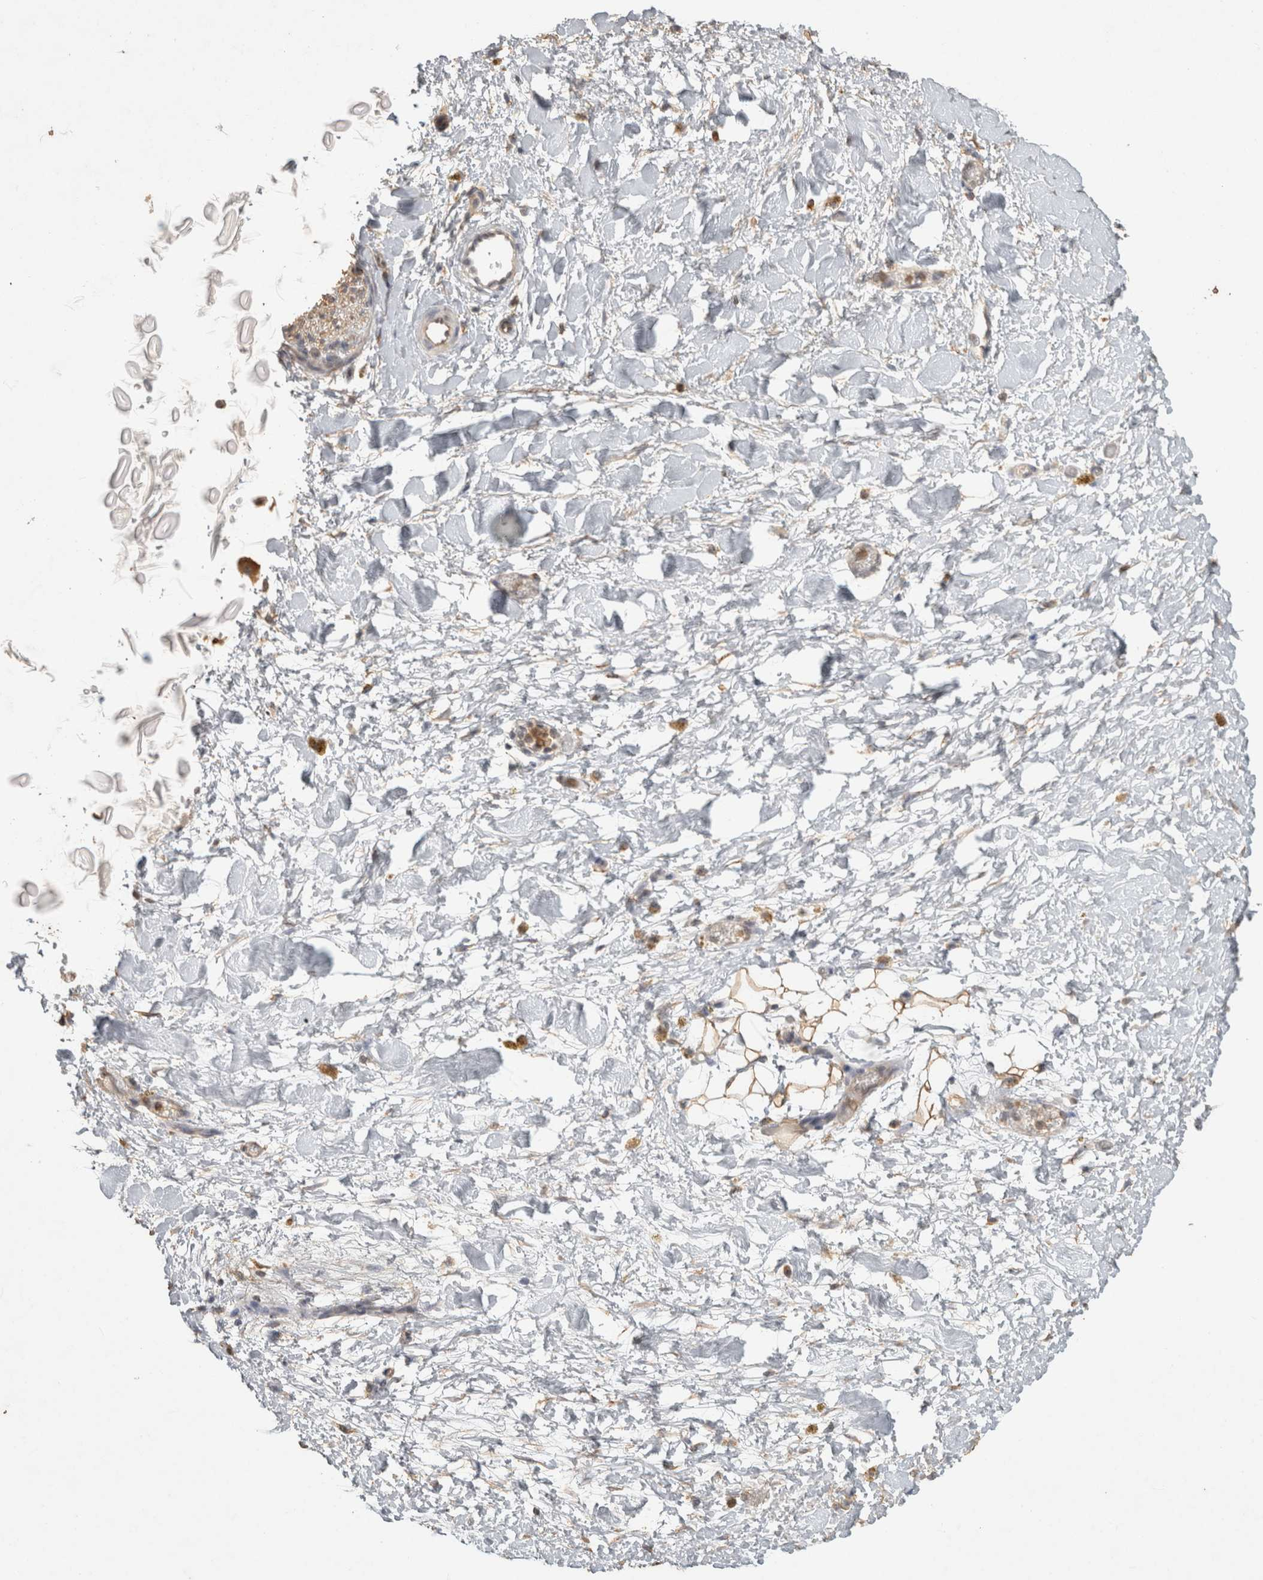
{"staining": {"intensity": "strong", "quantity": ">75%", "location": "cytoplasmic/membranous"}, "tissue": "adipose tissue", "cell_type": "Adipocytes", "image_type": "normal", "snomed": [{"axis": "morphology", "description": "Normal tissue, NOS"}, {"axis": "topography", "description": "Kidney"}, {"axis": "topography", "description": "Peripheral nerve tissue"}], "caption": "This photomicrograph displays benign adipose tissue stained with immunohistochemistry to label a protein in brown. The cytoplasmic/membranous of adipocytes show strong positivity for the protein. Nuclei are counter-stained blue.", "gene": "REPS2", "patient": {"sex": "male", "age": 7}}